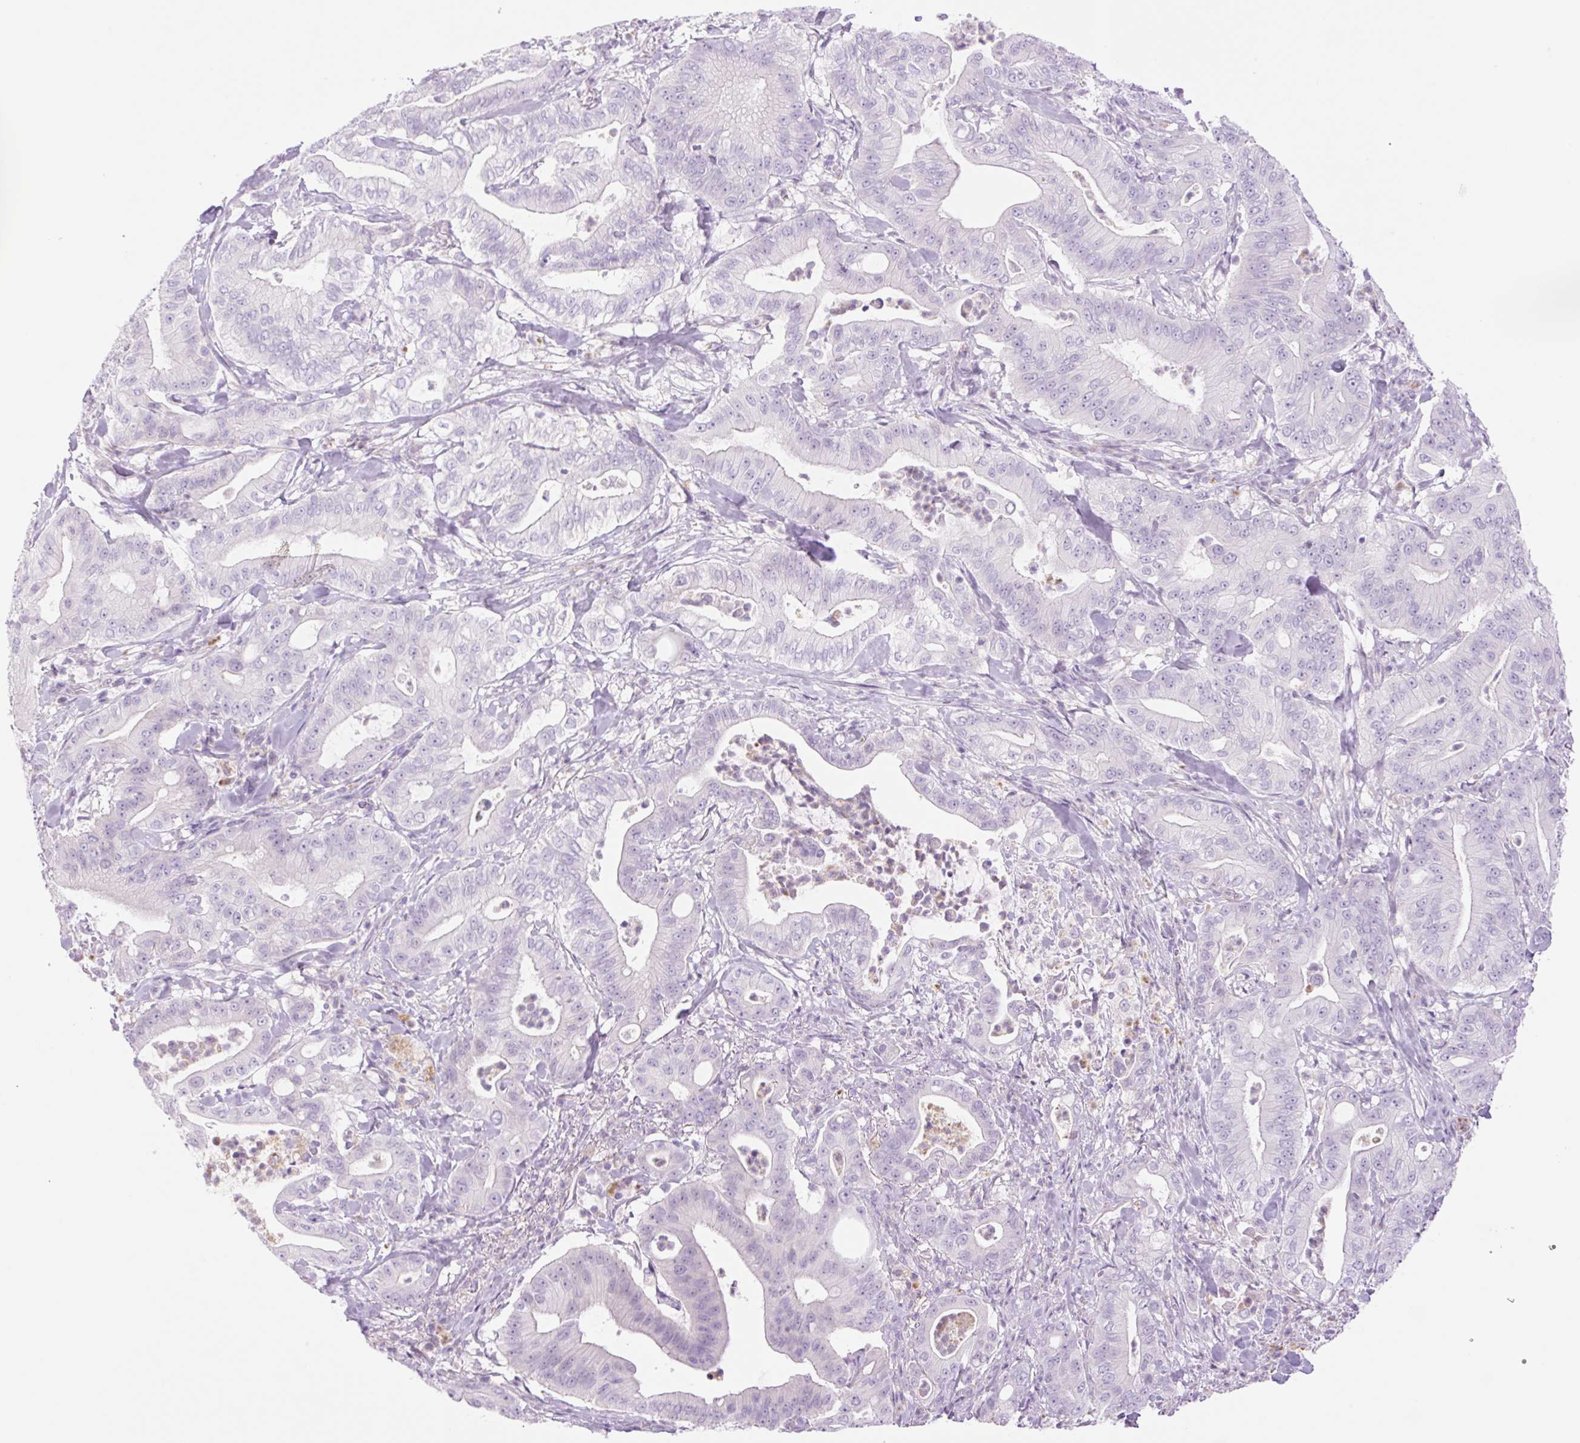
{"staining": {"intensity": "negative", "quantity": "none", "location": "none"}, "tissue": "pancreatic cancer", "cell_type": "Tumor cells", "image_type": "cancer", "snomed": [{"axis": "morphology", "description": "Adenocarcinoma, NOS"}, {"axis": "topography", "description": "Pancreas"}], "caption": "Adenocarcinoma (pancreatic) was stained to show a protein in brown. There is no significant staining in tumor cells.", "gene": "TBX15", "patient": {"sex": "male", "age": 71}}